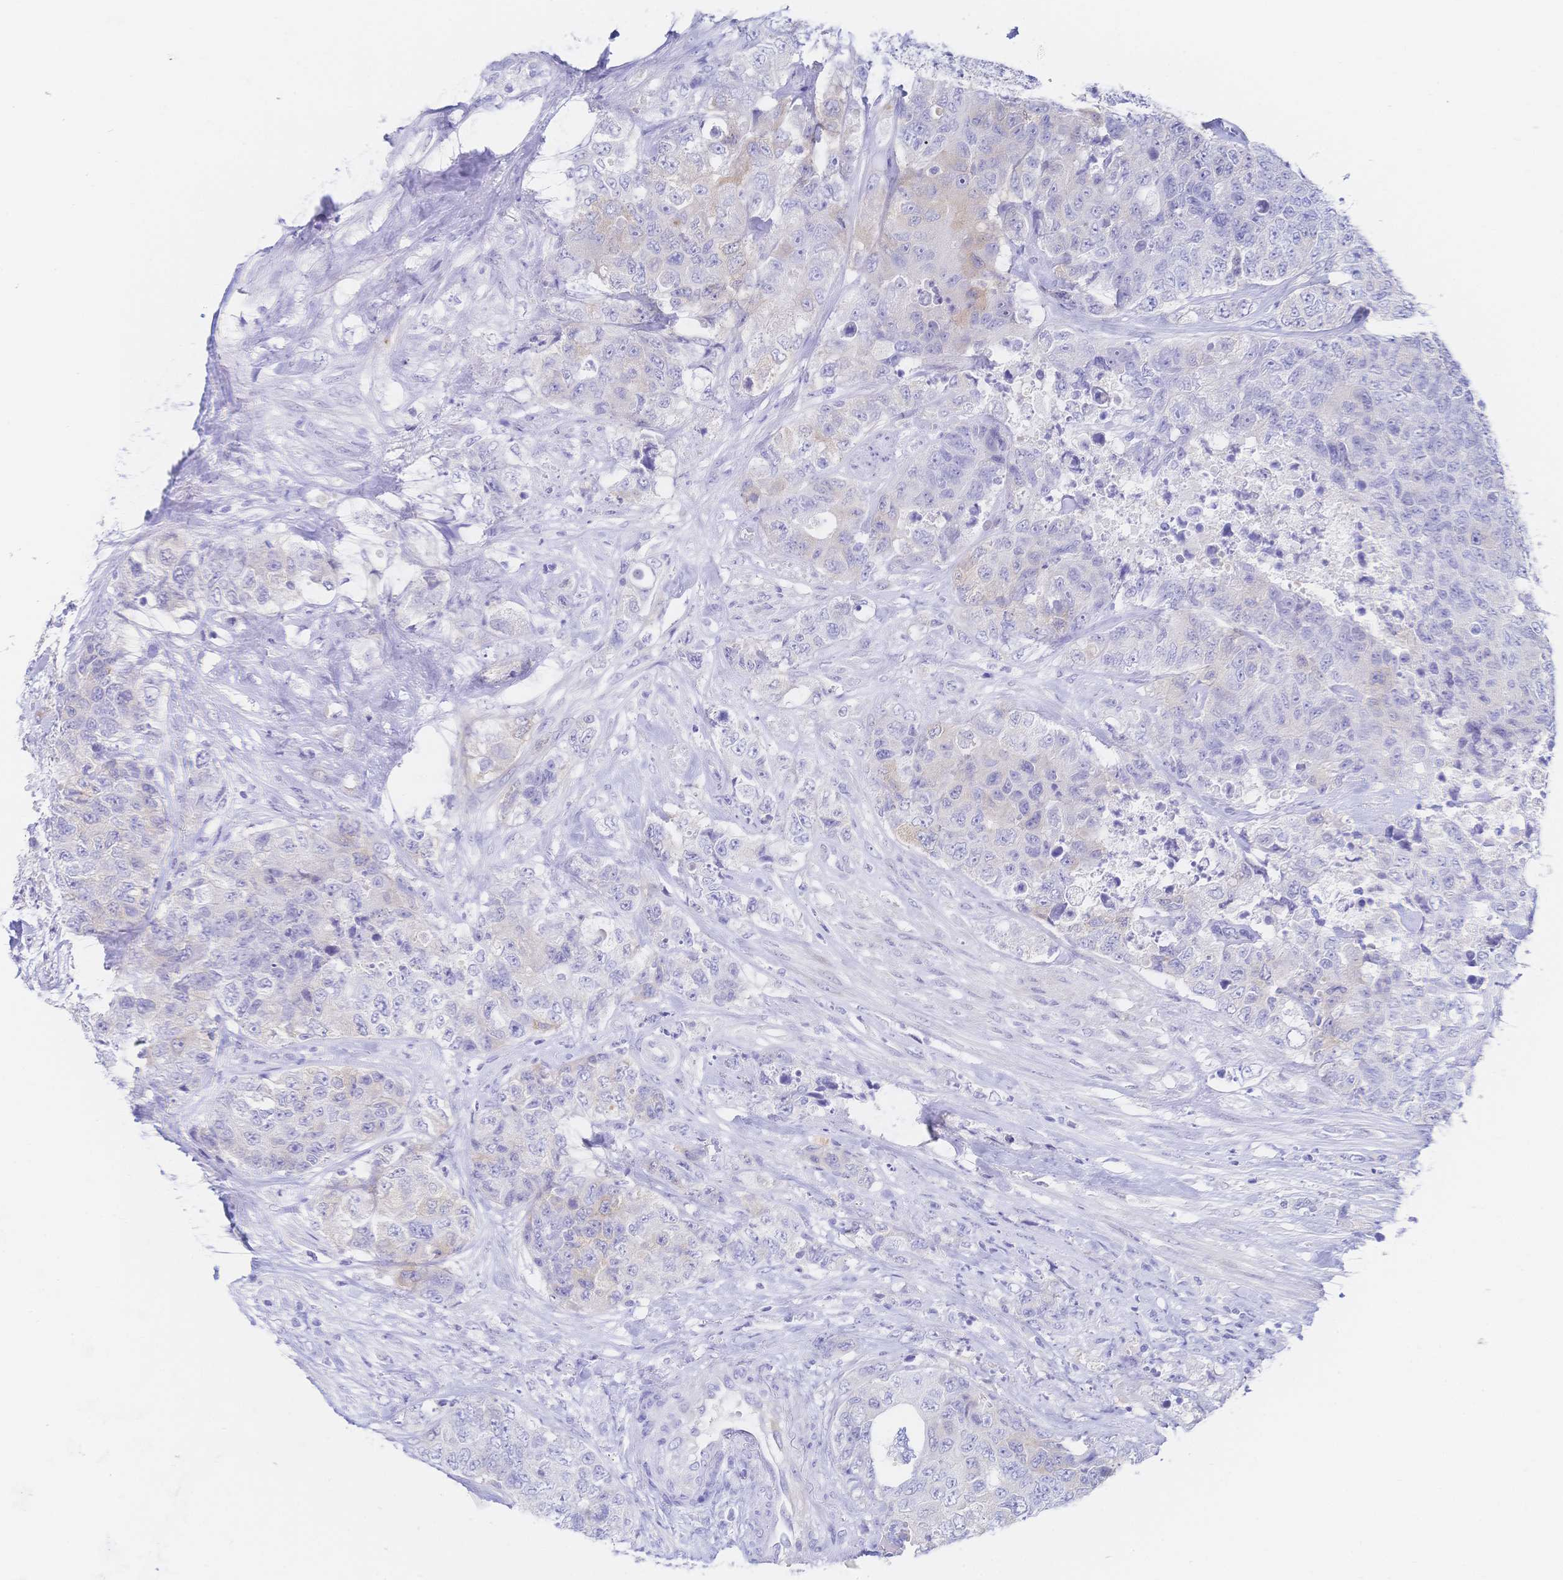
{"staining": {"intensity": "negative", "quantity": "none", "location": "none"}, "tissue": "urothelial cancer", "cell_type": "Tumor cells", "image_type": "cancer", "snomed": [{"axis": "morphology", "description": "Urothelial carcinoma, High grade"}, {"axis": "topography", "description": "Urinary bladder"}], "caption": "There is no significant expression in tumor cells of high-grade urothelial carcinoma. (DAB (3,3'-diaminobenzidine) IHC visualized using brightfield microscopy, high magnification).", "gene": "RRM1", "patient": {"sex": "female", "age": 78}}